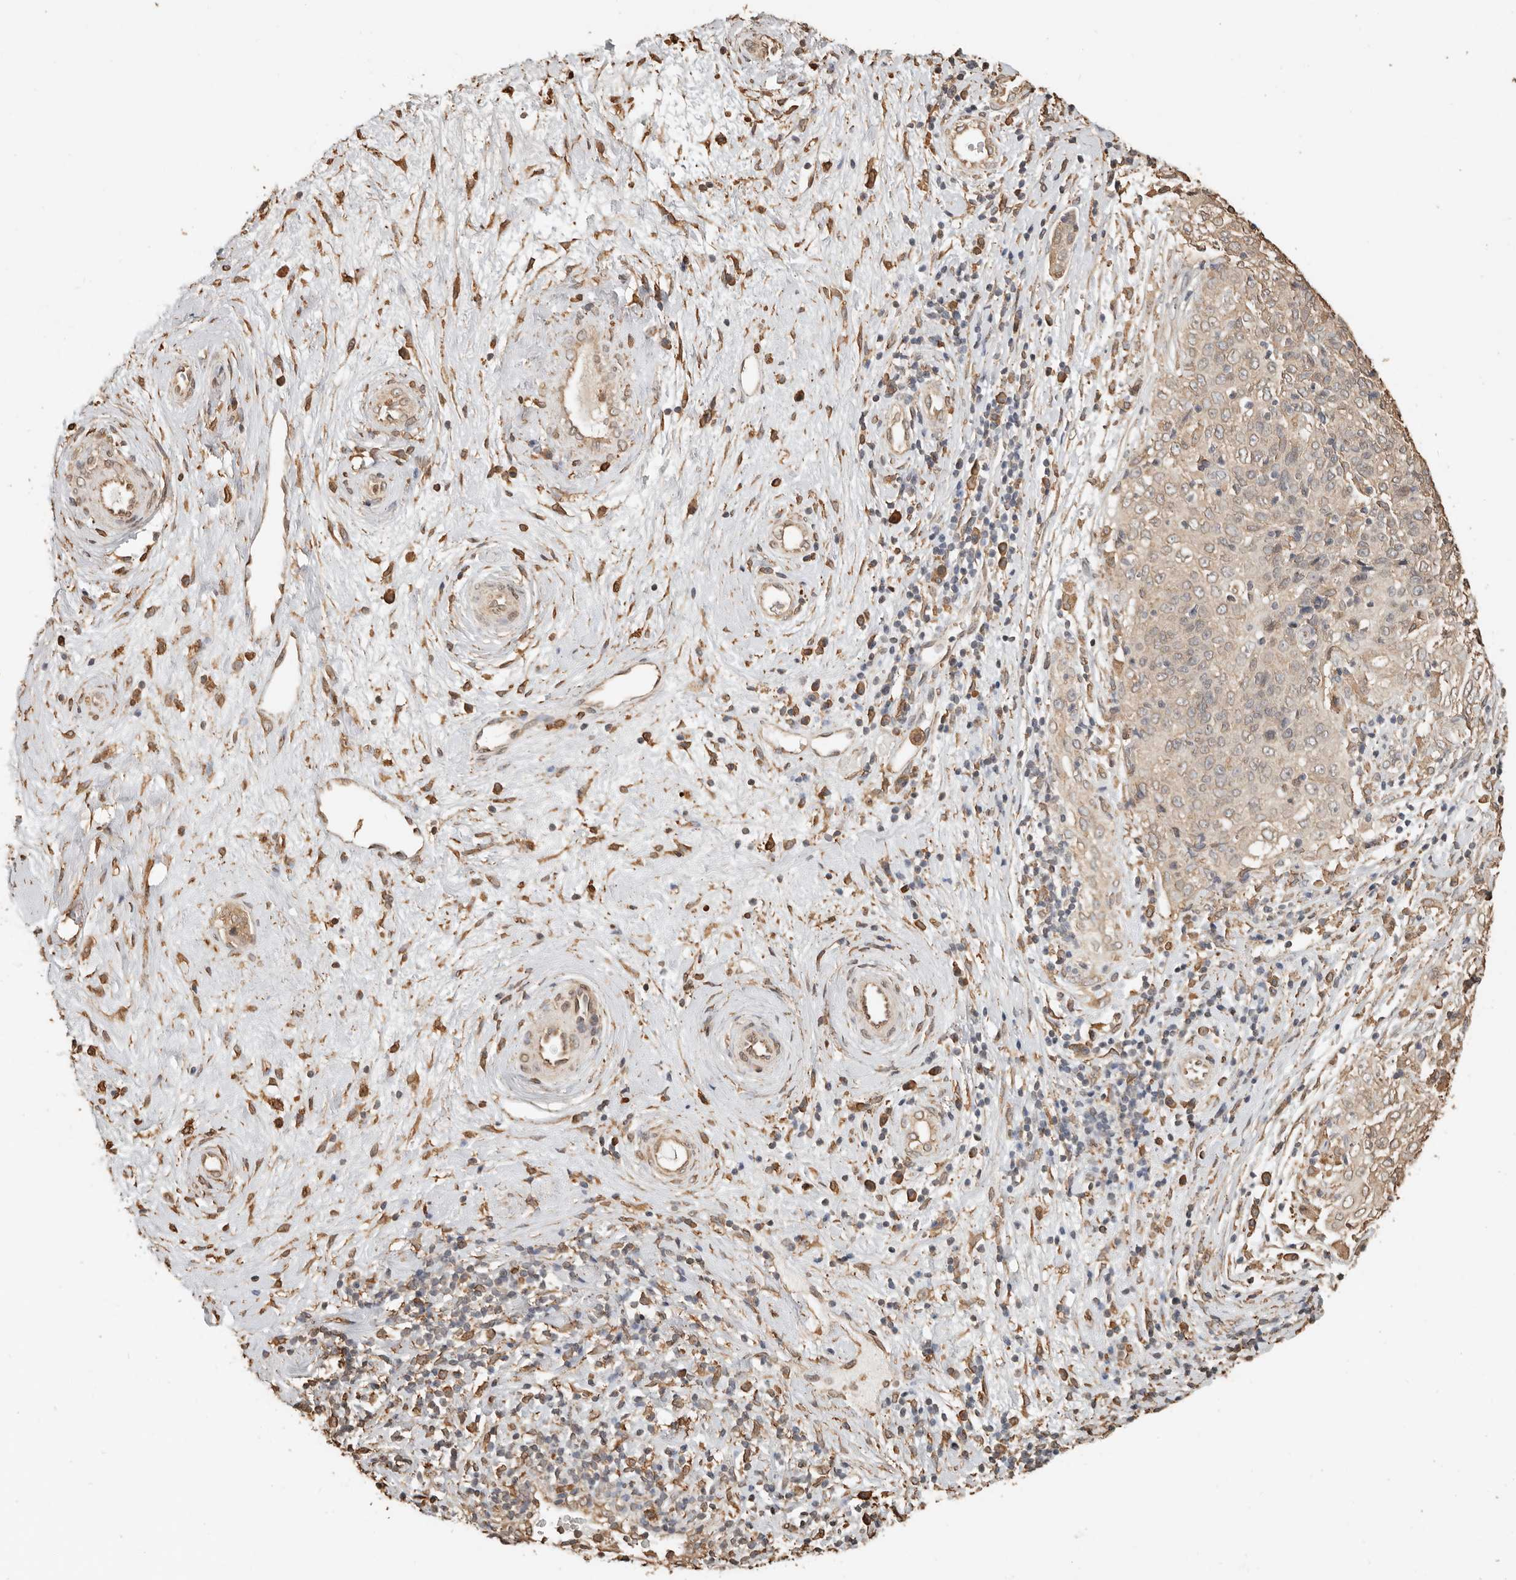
{"staining": {"intensity": "moderate", "quantity": ">75%", "location": "cytoplasmic/membranous"}, "tissue": "cervical cancer", "cell_type": "Tumor cells", "image_type": "cancer", "snomed": [{"axis": "morphology", "description": "Squamous cell carcinoma, NOS"}, {"axis": "topography", "description": "Cervix"}], "caption": "There is medium levels of moderate cytoplasmic/membranous positivity in tumor cells of squamous cell carcinoma (cervical), as demonstrated by immunohistochemical staining (brown color).", "gene": "ARHGEF10L", "patient": {"sex": "female", "age": 48}}